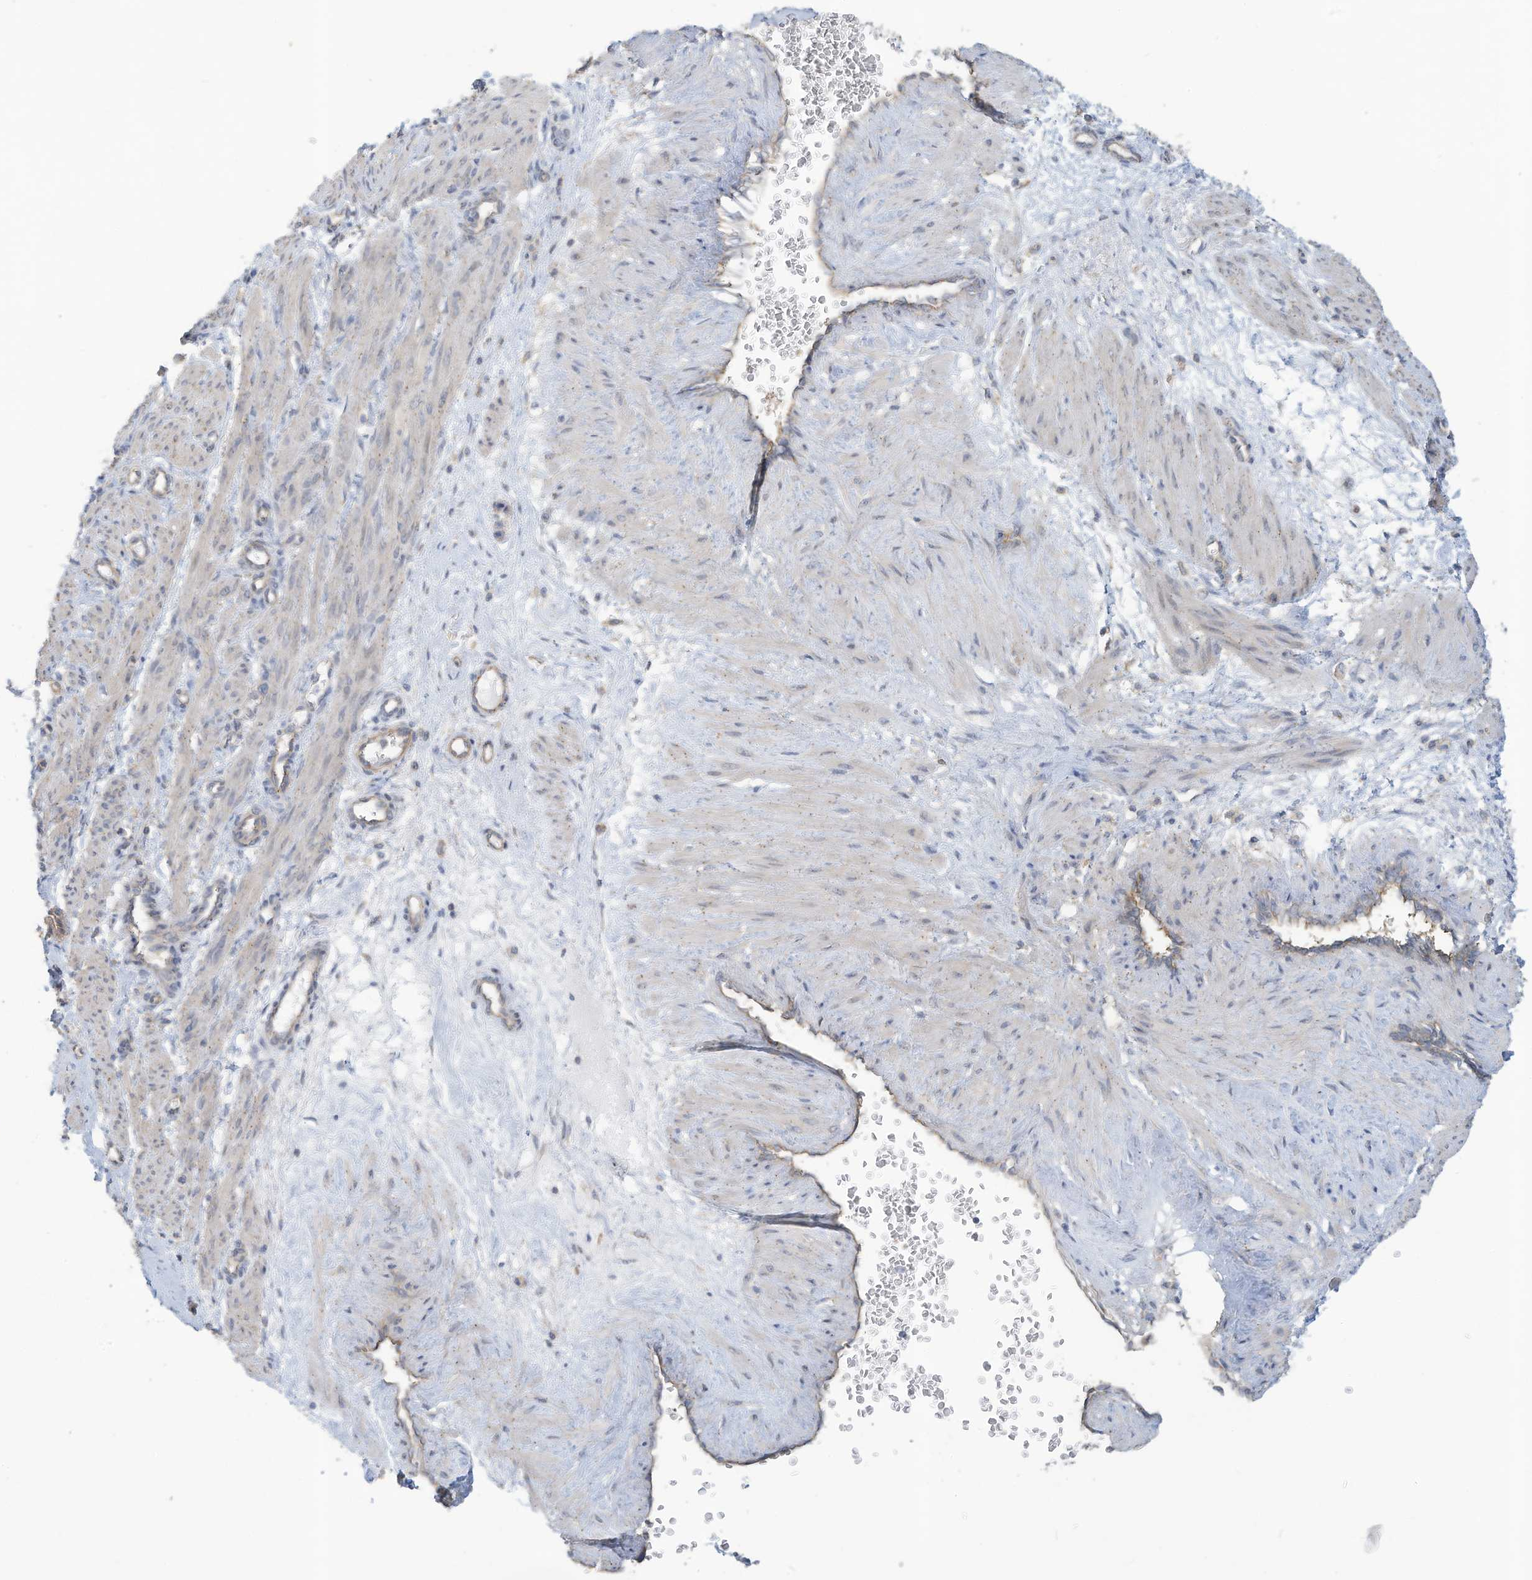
{"staining": {"intensity": "negative", "quantity": "none", "location": "none"}, "tissue": "smooth muscle", "cell_type": "Smooth muscle cells", "image_type": "normal", "snomed": [{"axis": "morphology", "description": "Normal tissue, NOS"}, {"axis": "topography", "description": "Endometrium"}], "caption": "Immunohistochemistry of benign smooth muscle demonstrates no staining in smooth muscle cells. The staining was performed using DAB to visualize the protein expression in brown, while the nuclei were stained in blue with hematoxylin (Magnification: 20x).", "gene": "ADAT2", "patient": {"sex": "female", "age": 33}}